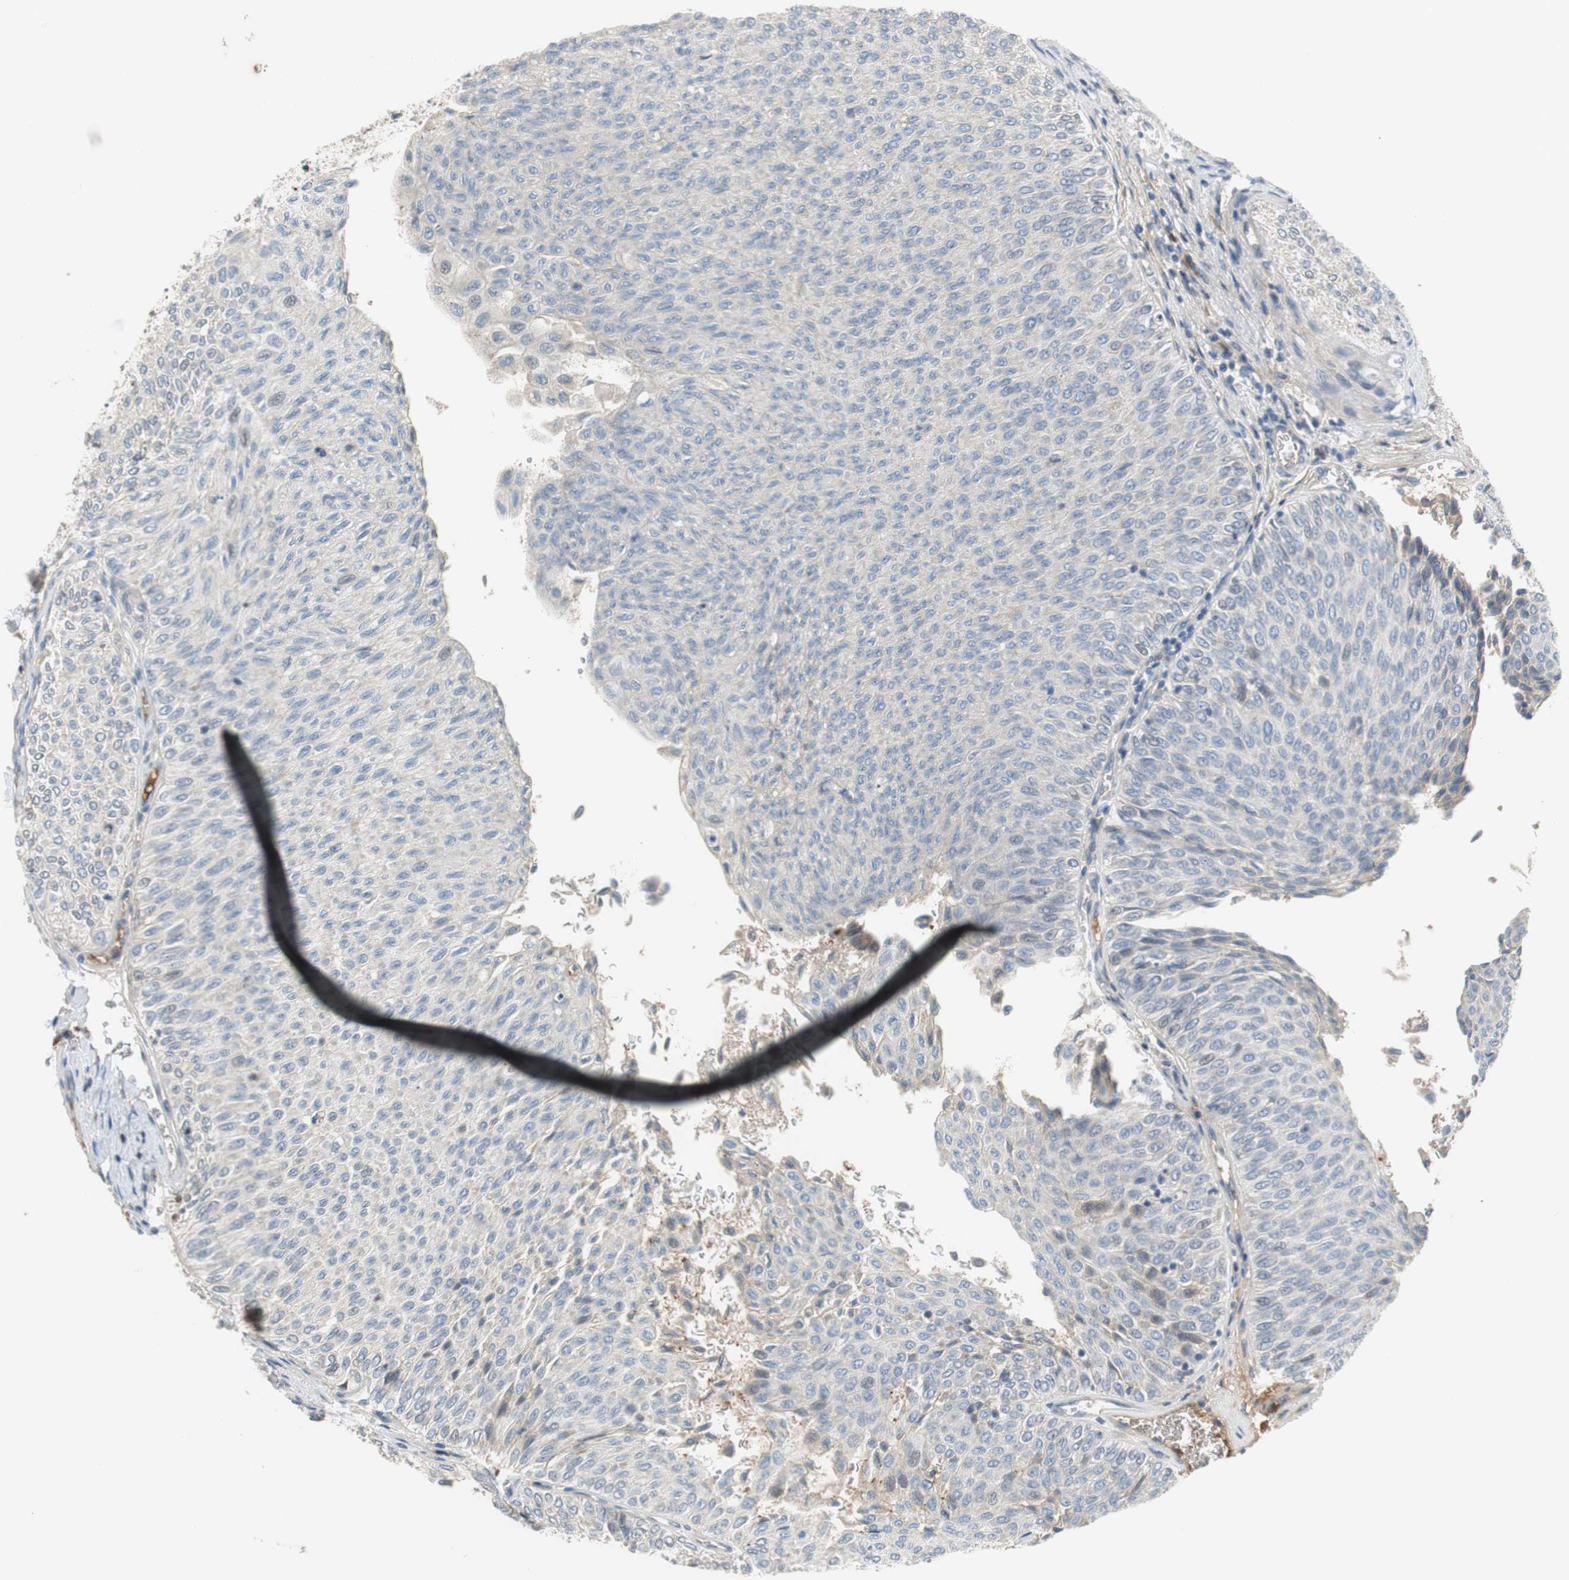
{"staining": {"intensity": "negative", "quantity": "none", "location": "none"}, "tissue": "urothelial cancer", "cell_type": "Tumor cells", "image_type": "cancer", "snomed": [{"axis": "morphology", "description": "Urothelial carcinoma, Low grade"}, {"axis": "topography", "description": "Urinary bladder"}], "caption": "Urothelial carcinoma (low-grade) was stained to show a protein in brown. There is no significant expression in tumor cells.", "gene": "C4A", "patient": {"sex": "male", "age": 78}}